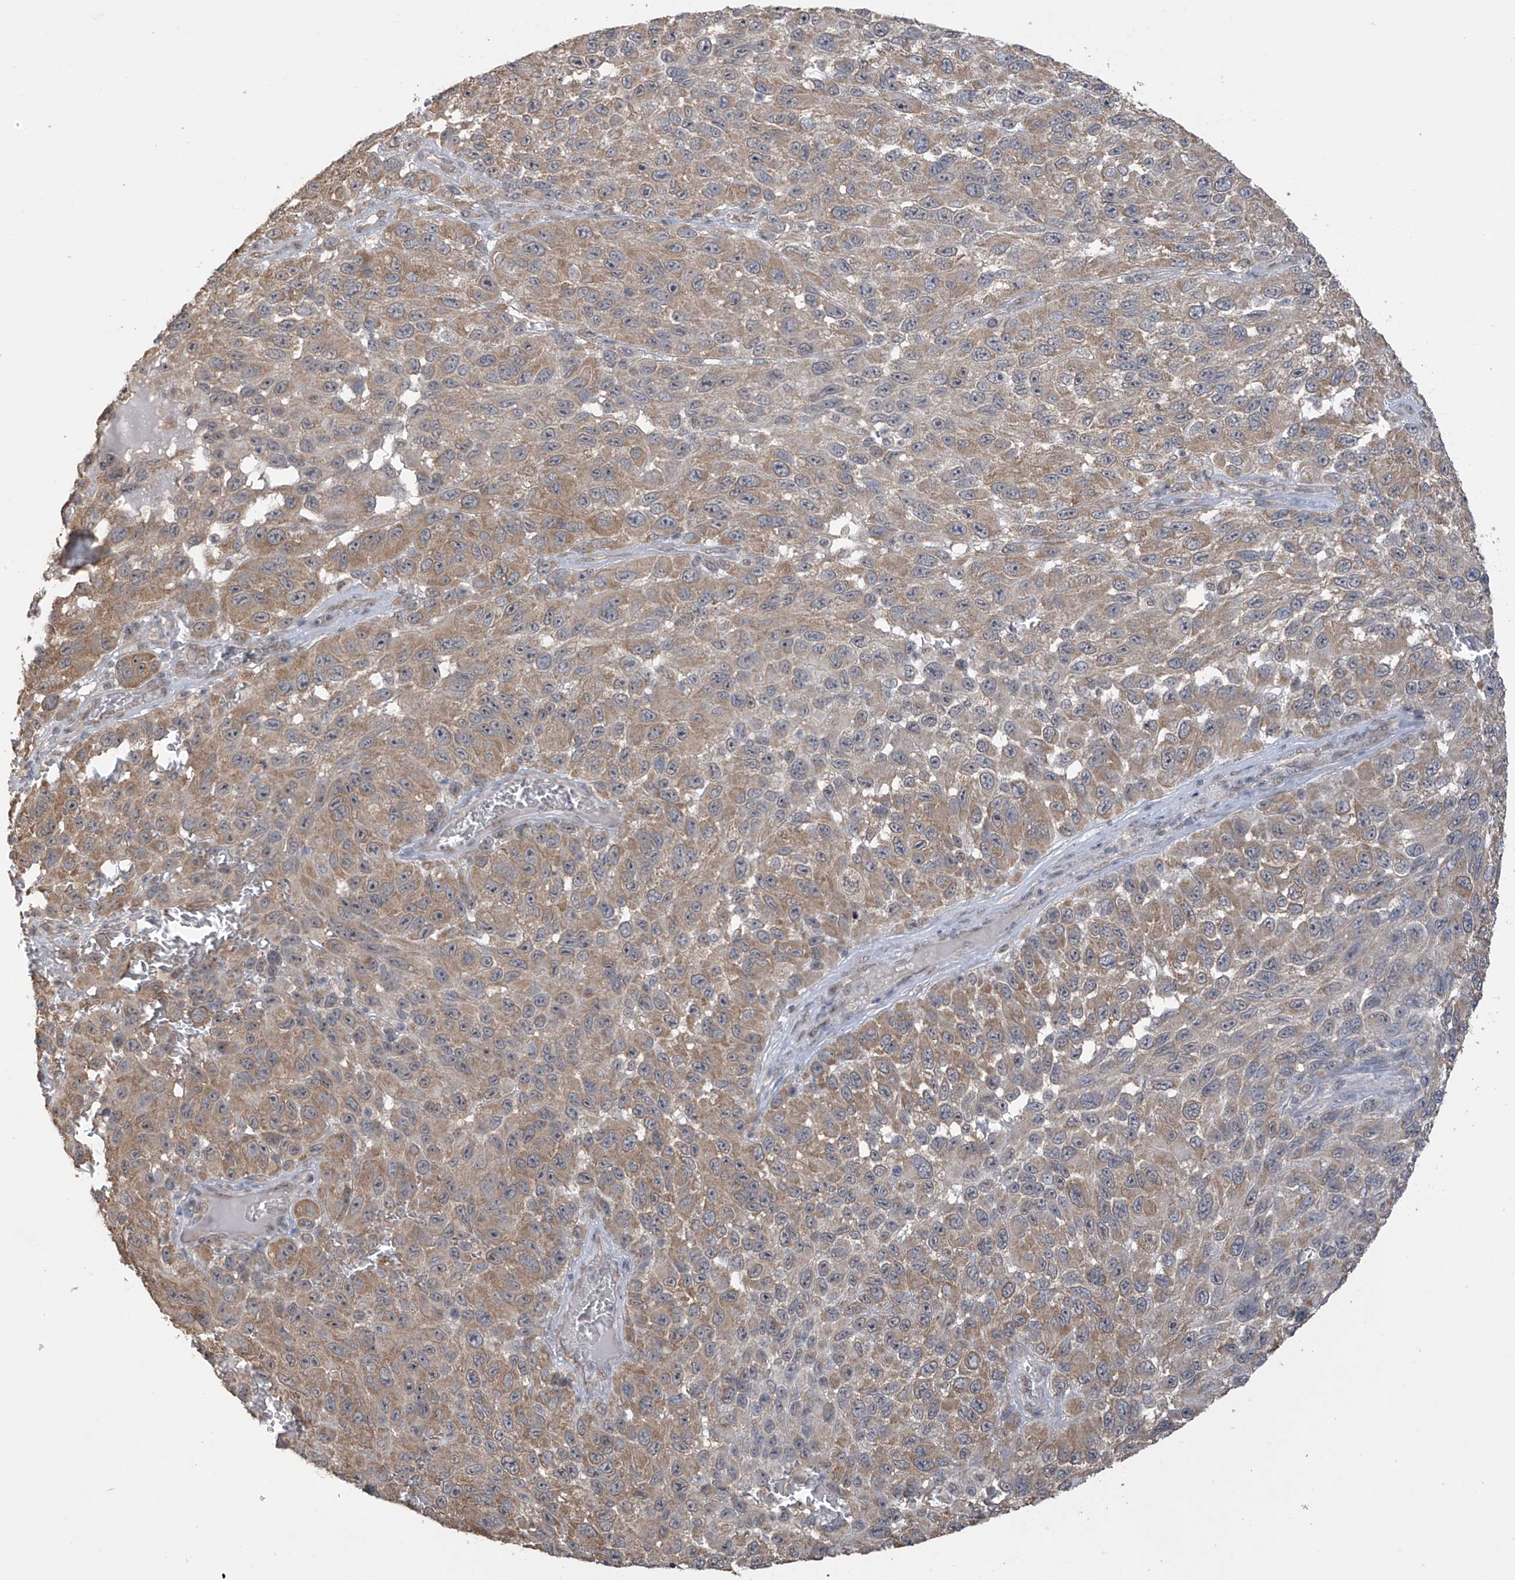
{"staining": {"intensity": "moderate", "quantity": ">75%", "location": "cytoplasmic/membranous"}, "tissue": "melanoma", "cell_type": "Tumor cells", "image_type": "cancer", "snomed": [{"axis": "morphology", "description": "Malignant melanoma, NOS"}, {"axis": "topography", "description": "Skin"}], "caption": "A micrograph showing moderate cytoplasmic/membranous staining in about >75% of tumor cells in malignant melanoma, as visualized by brown immunohistochemical staining.", "gene": "KIAA1522", "patient": {"sex": "female", "age": 96}}